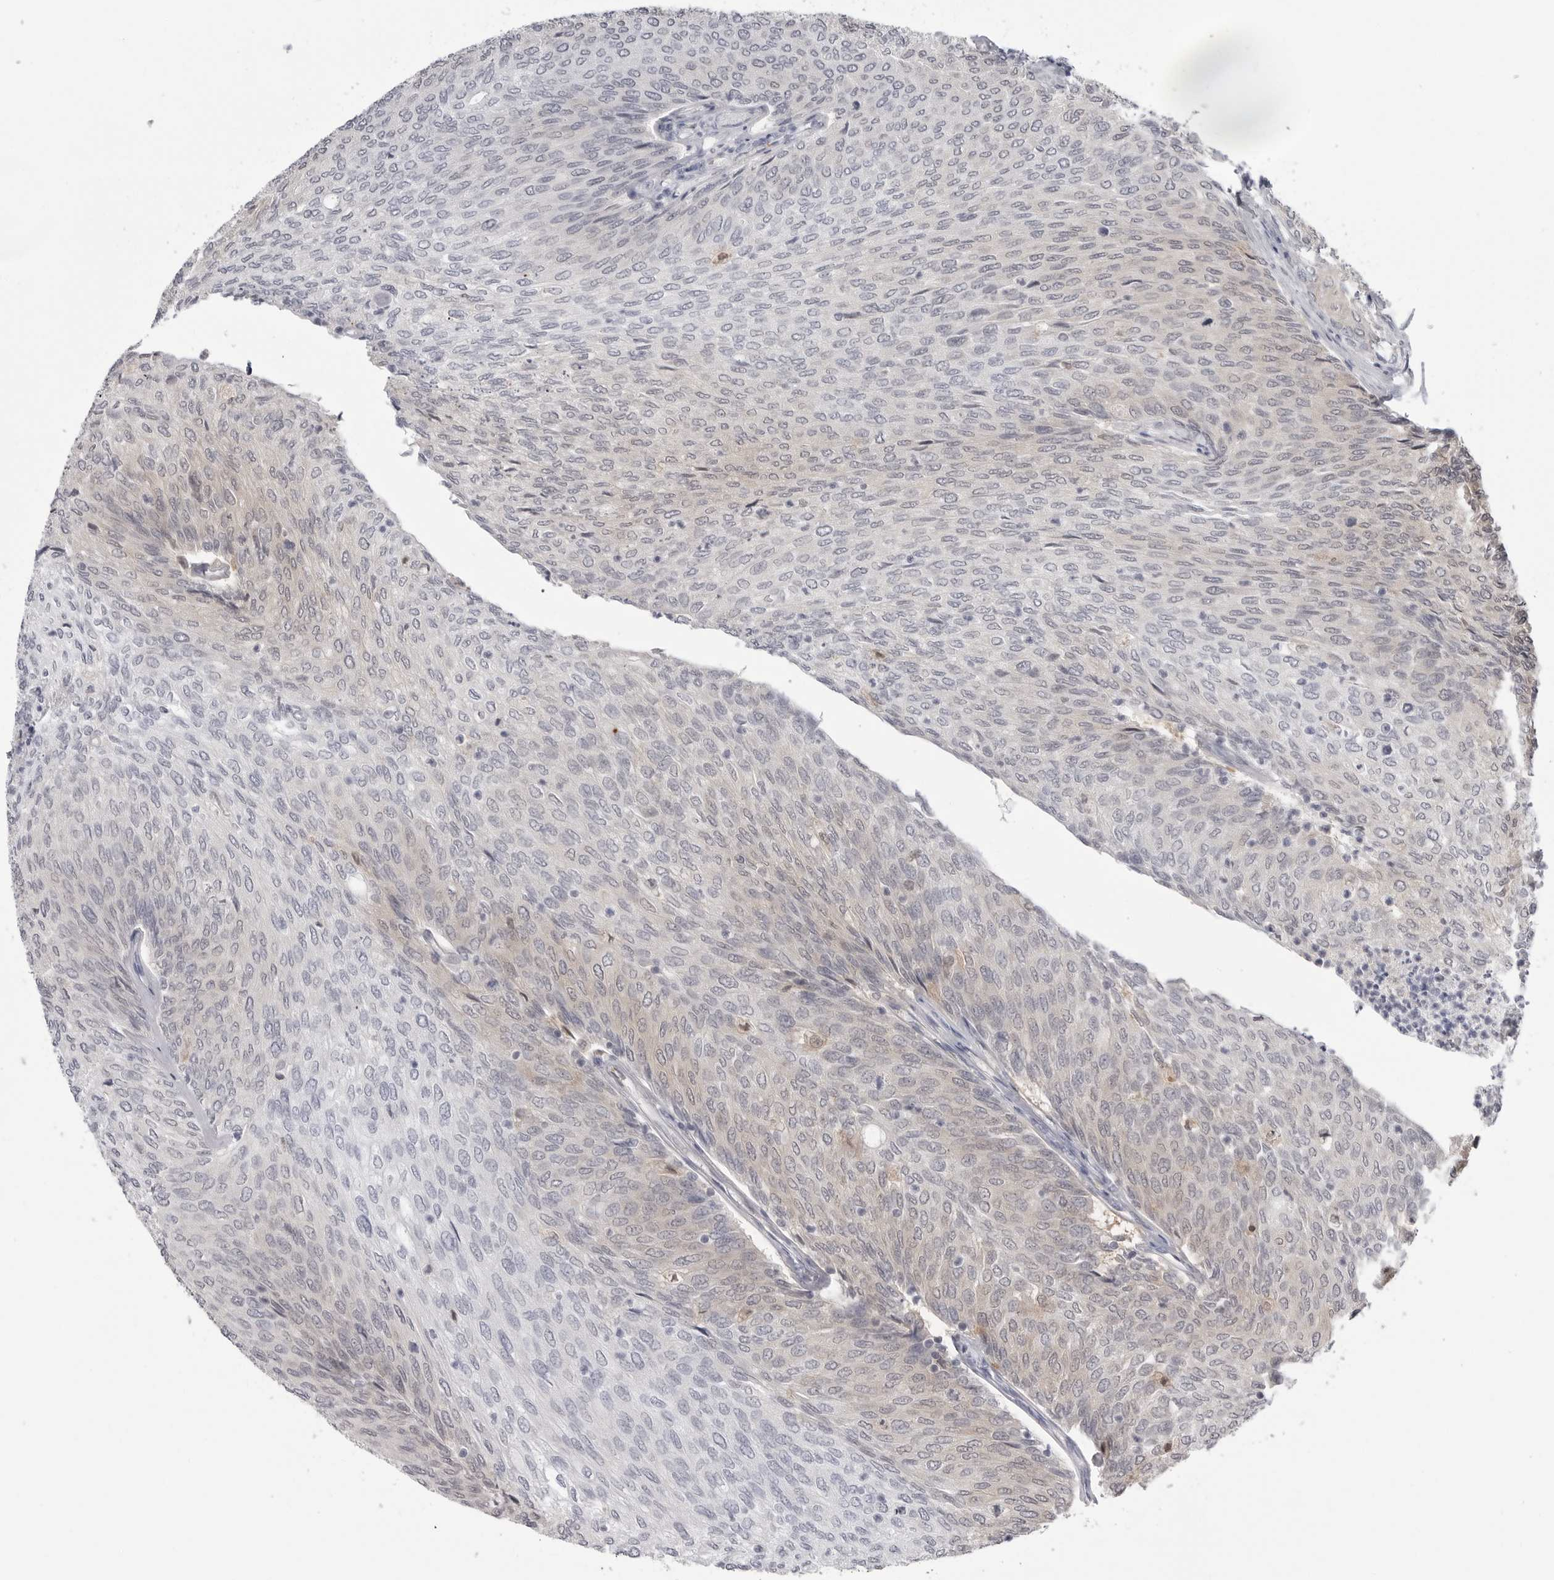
{"staining": {"intensity": "weak", "quantity": "<25%", "location": "cytoplasmic/membranous"}, "tissue": "urothelial cancer", "cell_type": "Tumor cells", "image_type": "cancer", "snomed": [{"axis": "morphology", "description": "Urothelial carcinoma, Low grade"}, {"axis": "topography", "description": "Urinary bladder"}], "caption": "Tumor cells show no significant protein staining in urothelial carcinoma (low-grade).", "gene": "PNPO", "patient": {"sex": "female", "age": 79}}